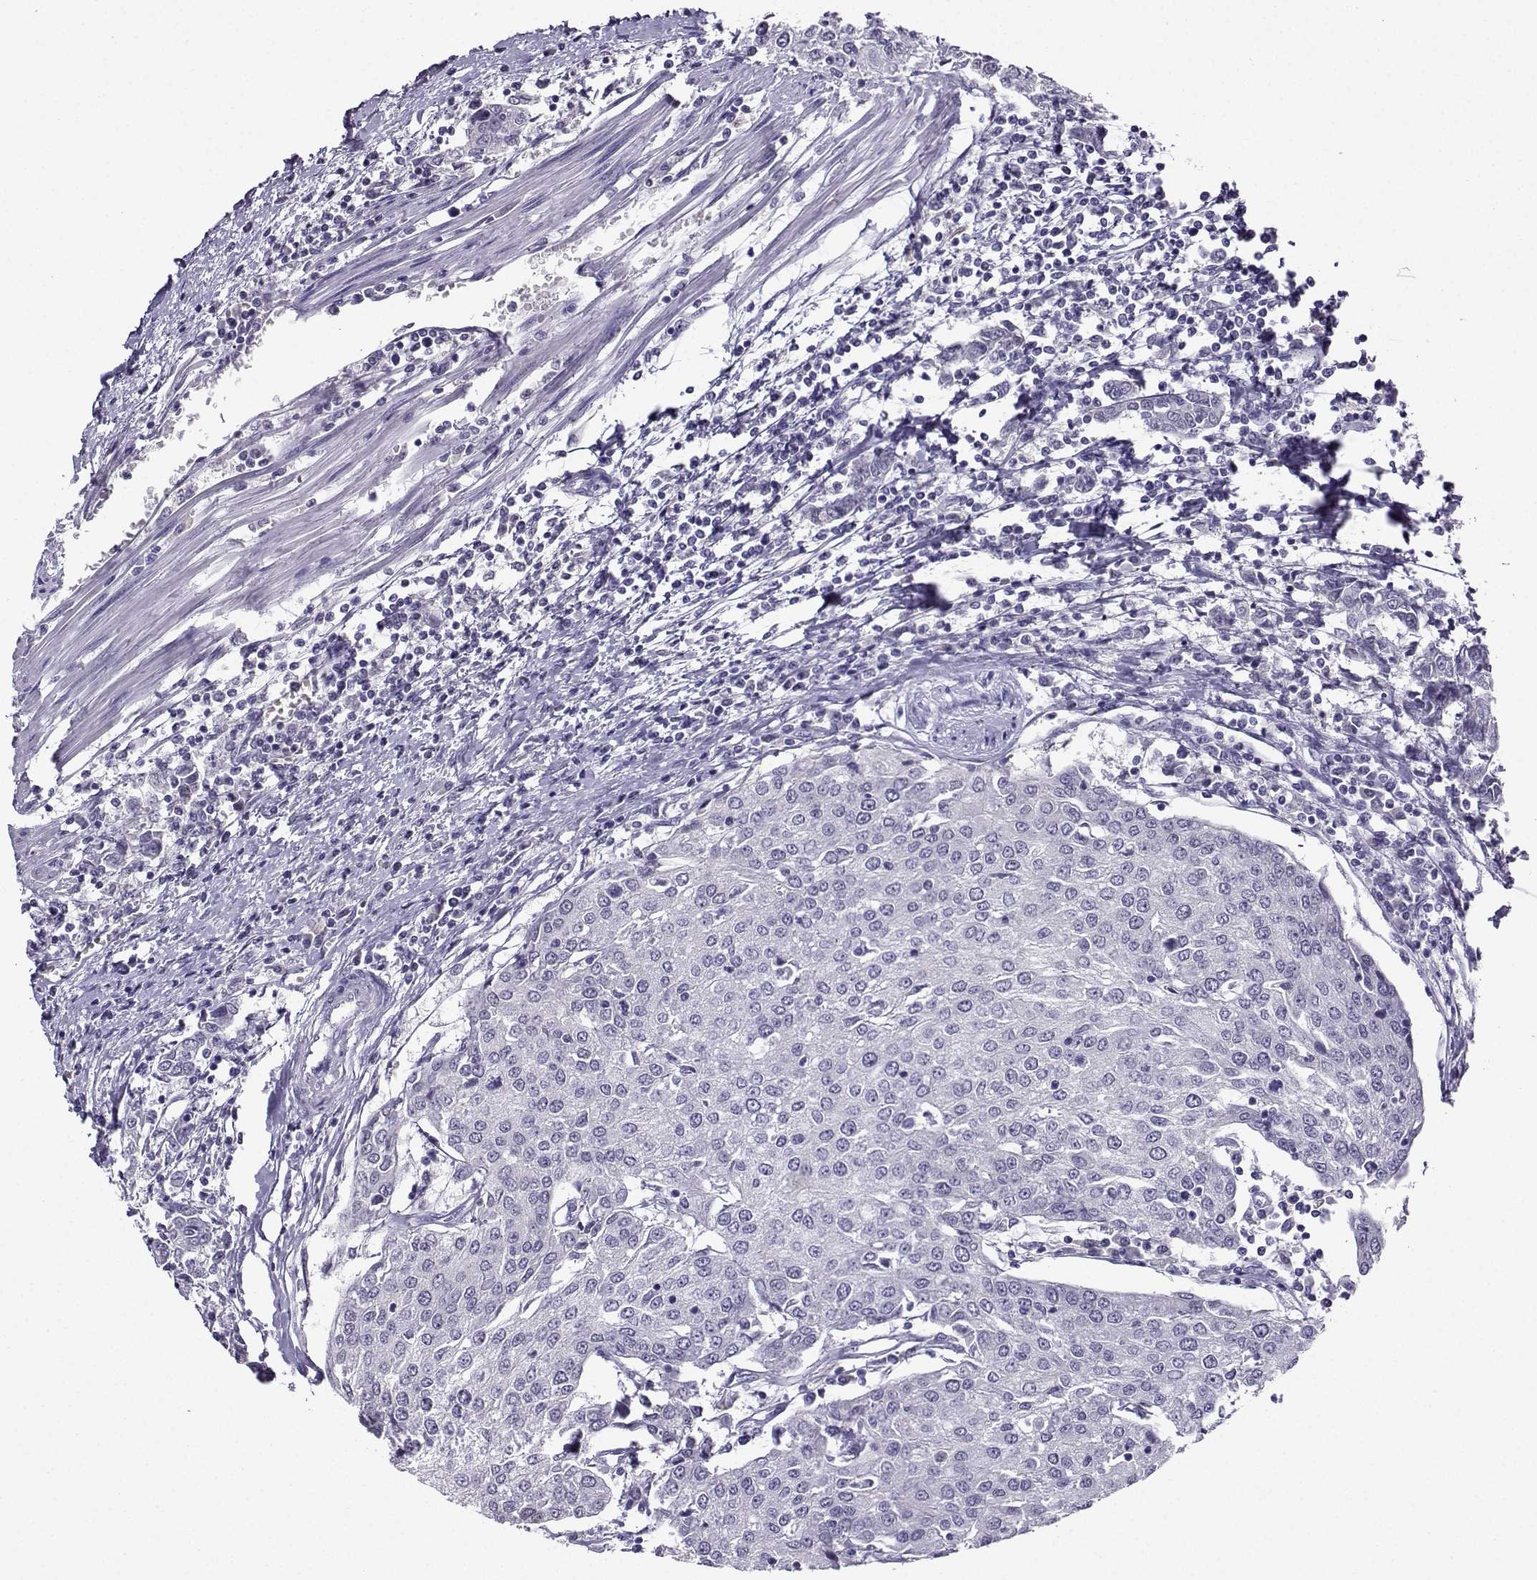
{"staining": {"intensity": "negative", "quantity": "none", "location": "none"}, "tissue": "urothelial cancer", "cell_type": "Tumor cells", "image_type": "cancer", "snomed": [{"axis": "morphology", "description": "Urothelial carcinoma, High grade"}, {"axis": "topography", "description": "Urinary bladder"}], "caption": "The image shows no significant expression in tumor cells of urothelial cancer.", "gene": "LRFN2", "patient": {"sex": "female", "age": 85}}